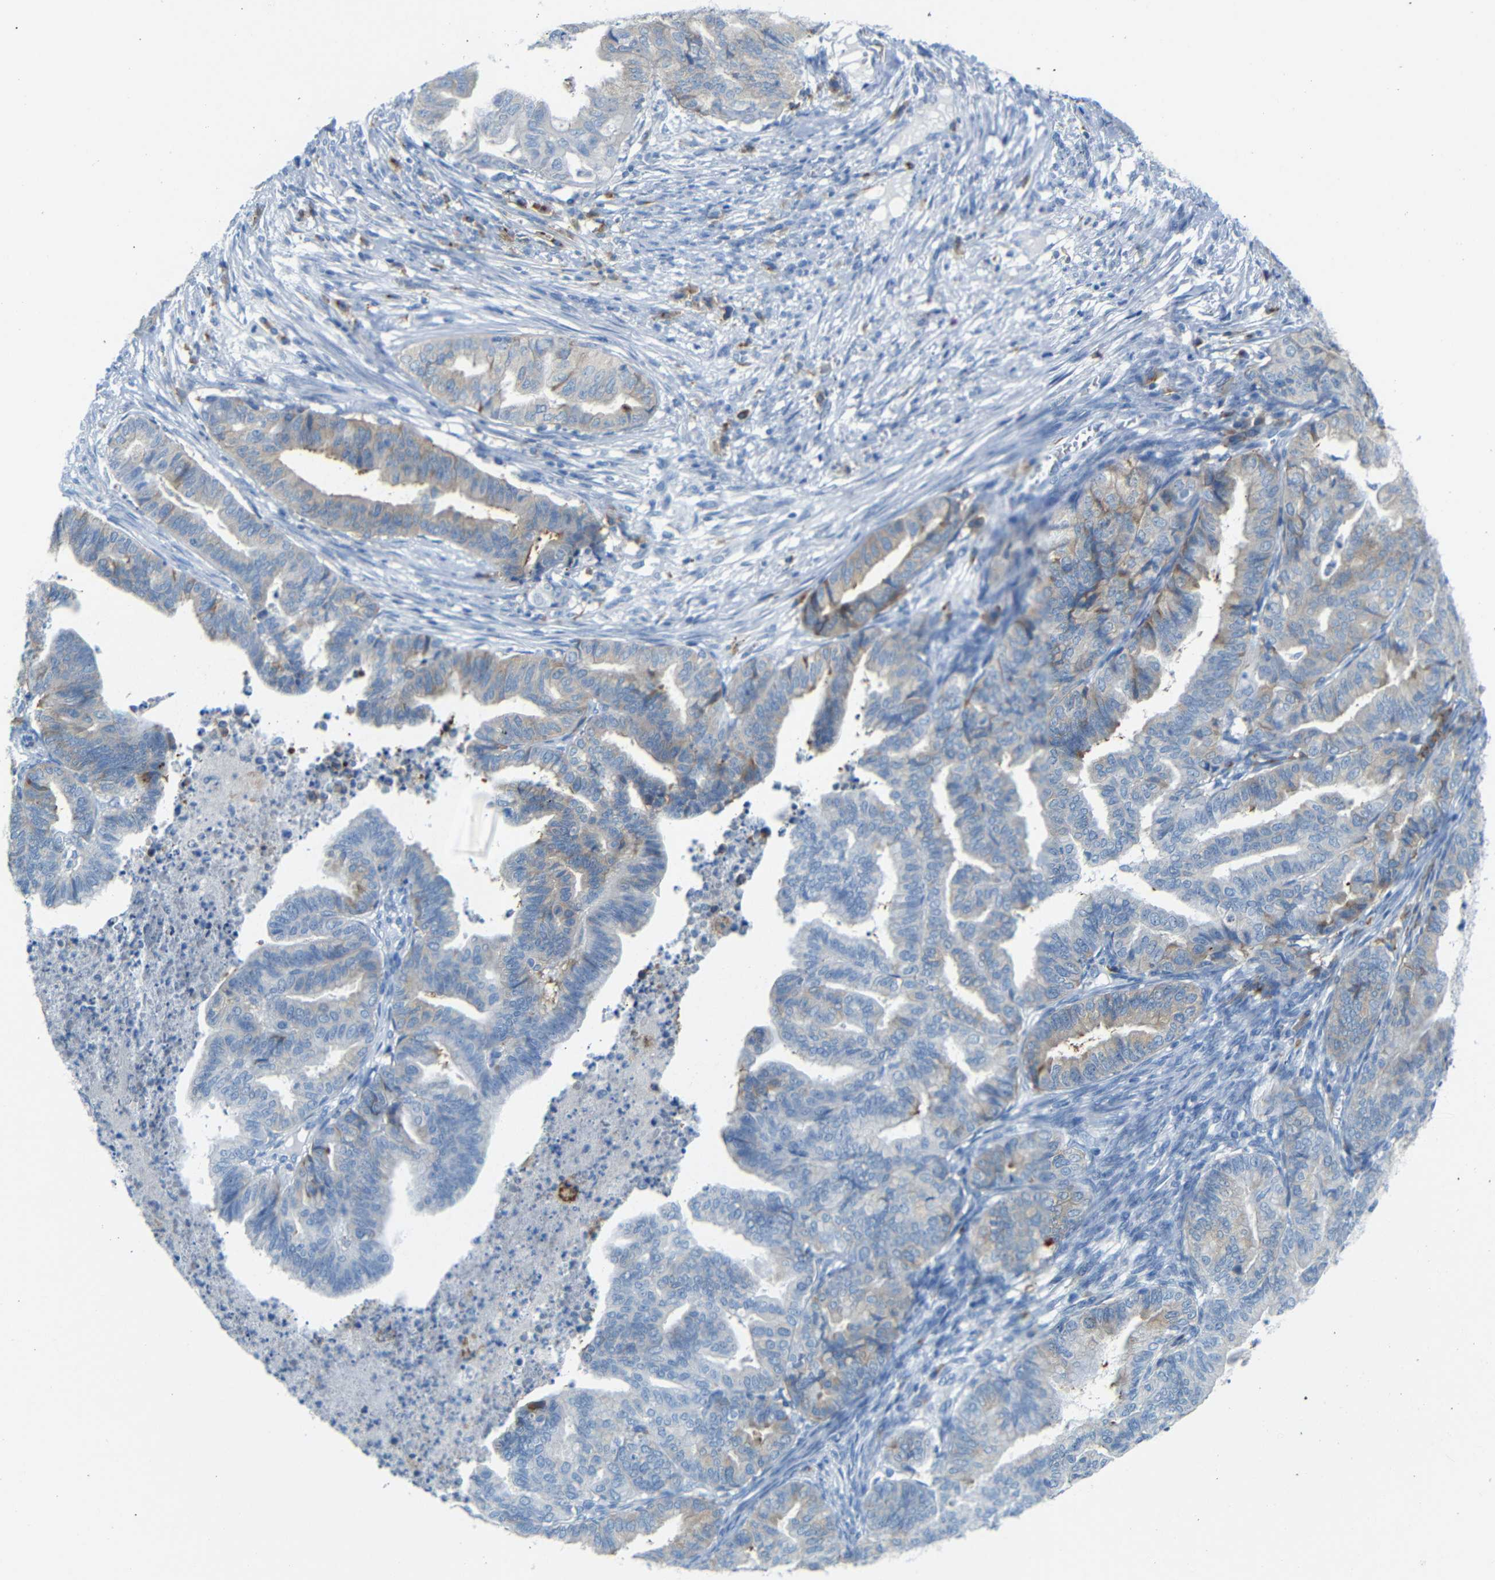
{"staining": {"intensity": "weak", "quantity": "25%-75%", "location": "cytoplasmic/membranous"}, "tissue": "endometrial cancer", "cell_type": "Tumor cells", "image_type": "cancer", "snomed": [{"axis": "morphology", "description": "Adenocarcinoma, NOS"}, {"axis": "topography", "description": "Endometrium"}], "caption": "The immunohistochemical stain labels weak cytoplasmic/membranous expression in tumor cells of endometrial cancer tissue.", "gene": "FCRL1", "patient": {"sex": "female", "age": 79}}